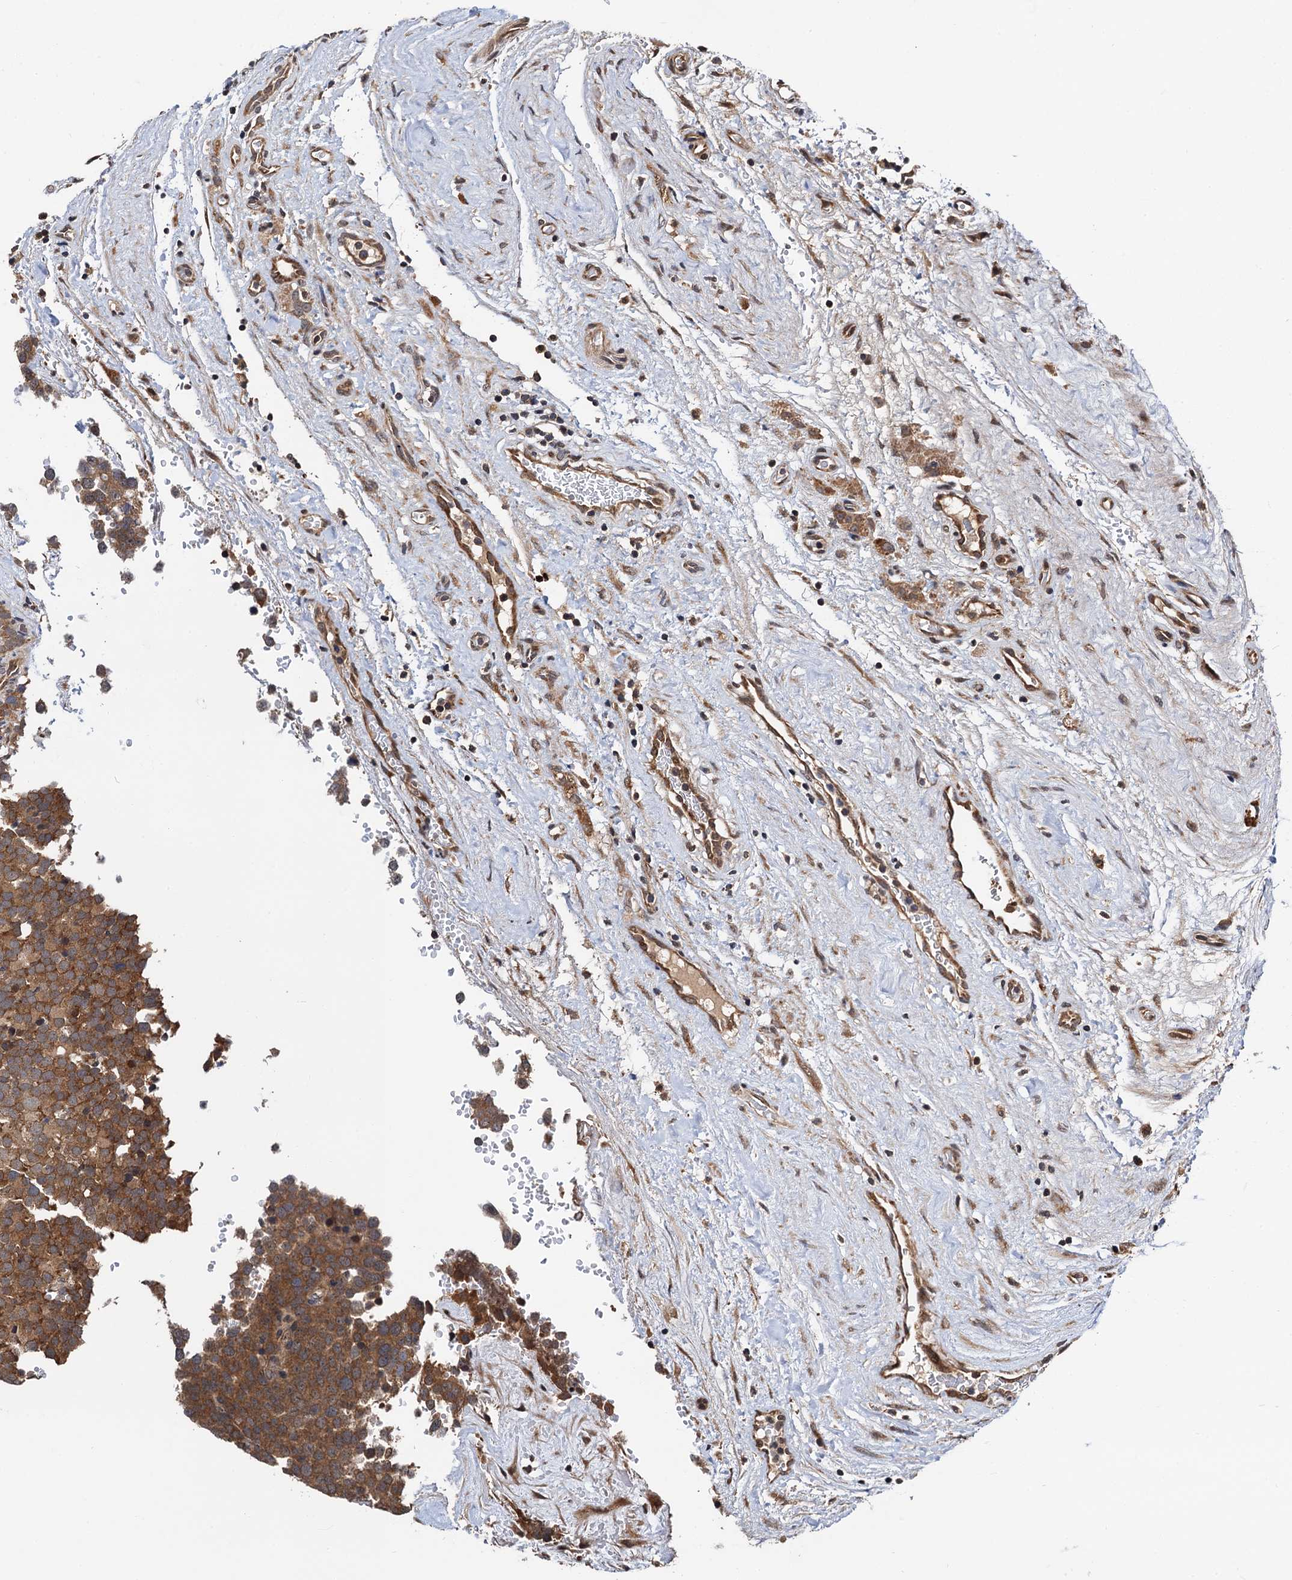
{"staining": {"intensity": "moderate", "quantity": ">75%", "location": "cytoplasmic/membranous"}, "tissue": "testis cancer", "cell_type": "Tumor cells", "image_type": "cancer", "snomed": [{"axis": "morphology", "description": "Seminoma, NOS"}, {"axis": "topography", "description": "Testis"}], "caption": "Approximately >75% of tumor cells in testis seminoma show moderate cytoplasmic/membranous protein expression as visualized by brown immunohistochemical staining.", "gene": "NAA16", "patient": {"sex": "male", "age": 71}}